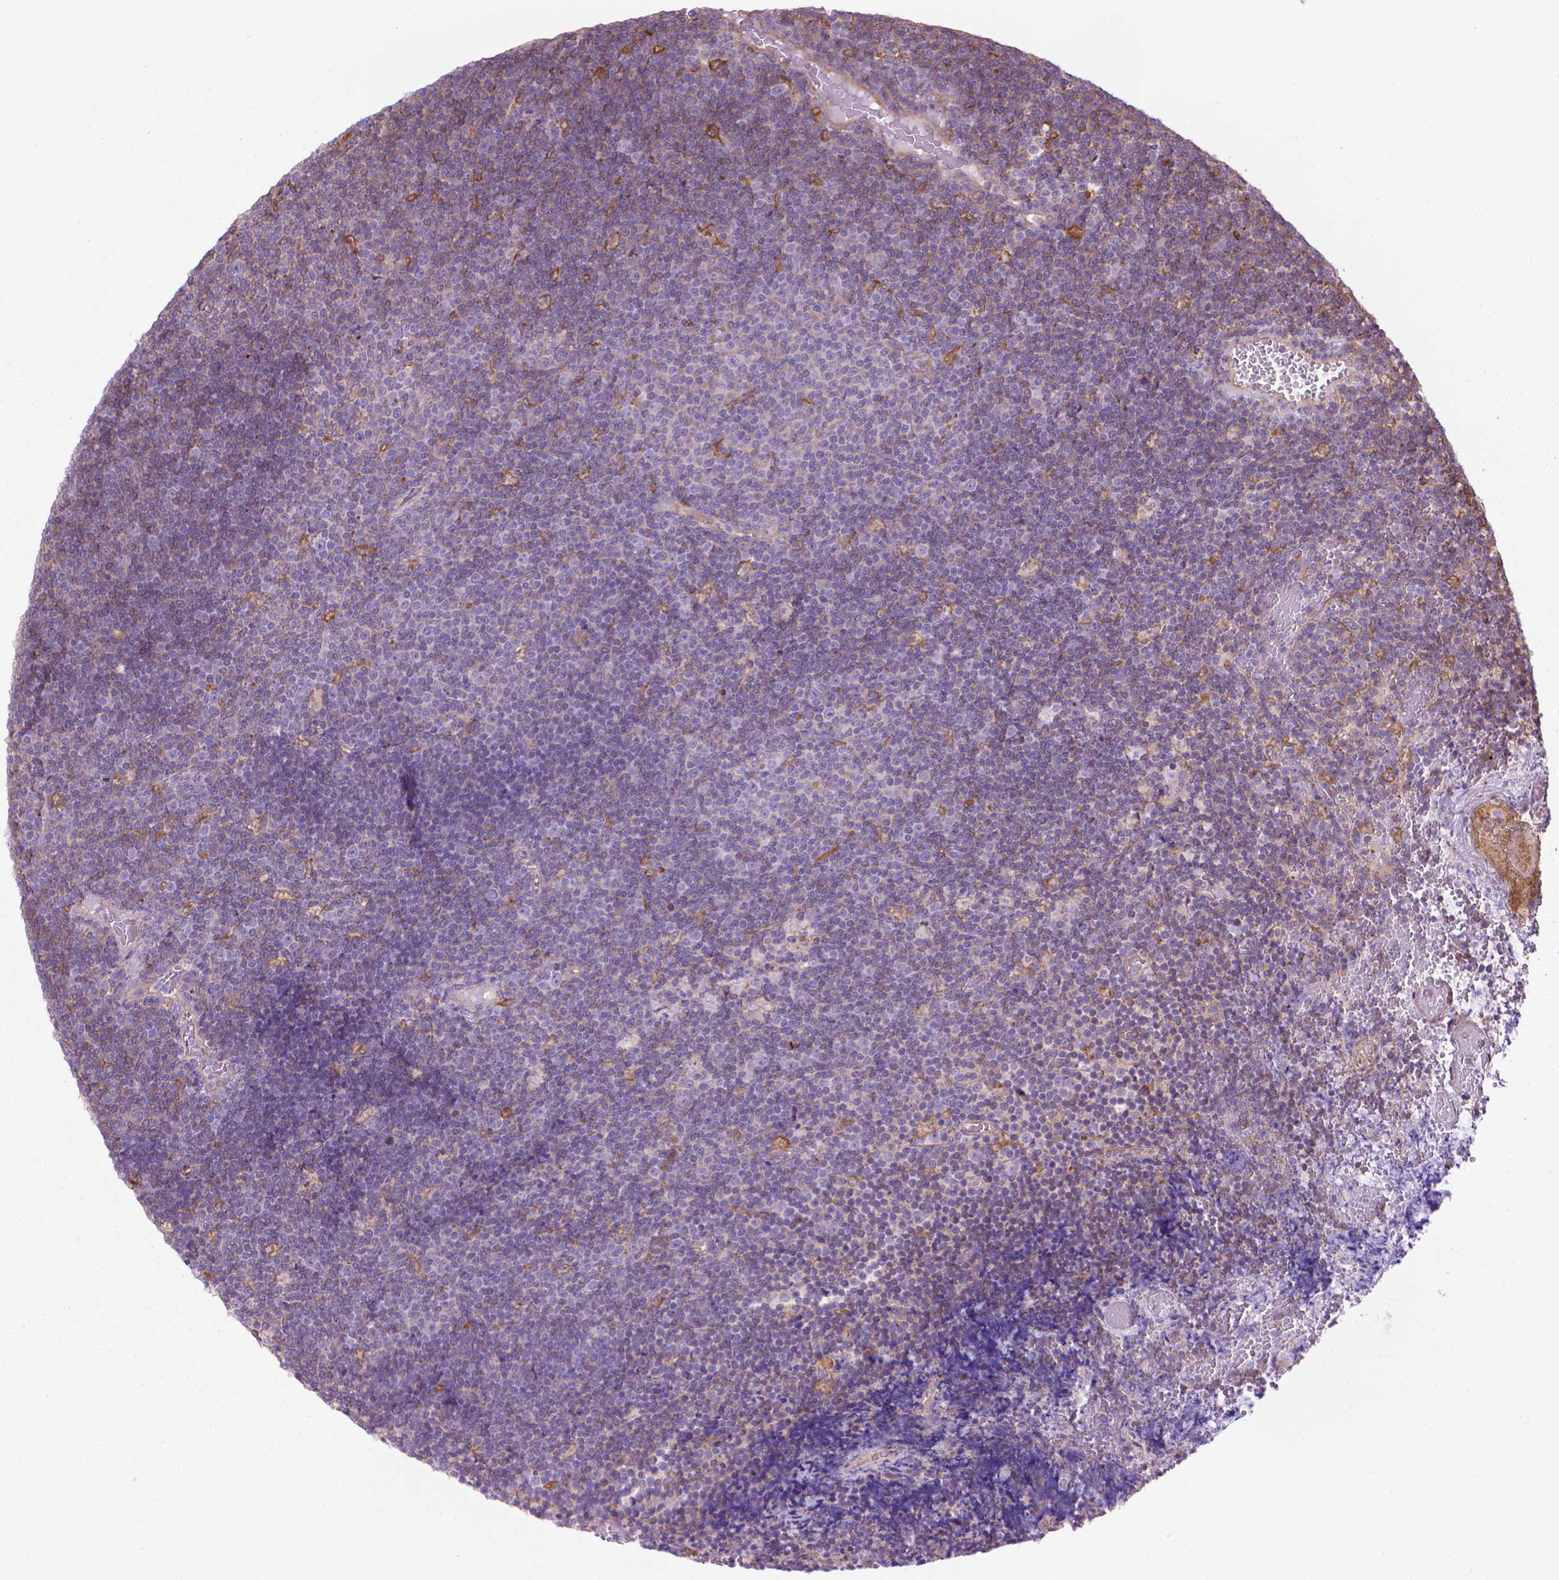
{"staining": {"intensity": "negative", "quantity": "none", "location": "none"}, "tissue": "lymphoma", "cell_type": "Tumor cells", "image_type": "cancer", "snomed": [{"axis": "morphology", "description": "Malignant lymphoma, non-Hodgkin's type, Low grade"}, {"axis": "topography", "description": "Brain"}], "caption": "A micrograph of human lymphoma is negative for staining in tumor cells. (IHC, brightfield microscopy, high magnification).", "gene": "CORO1B", "patient": {"sex": "female", "age": 66}}